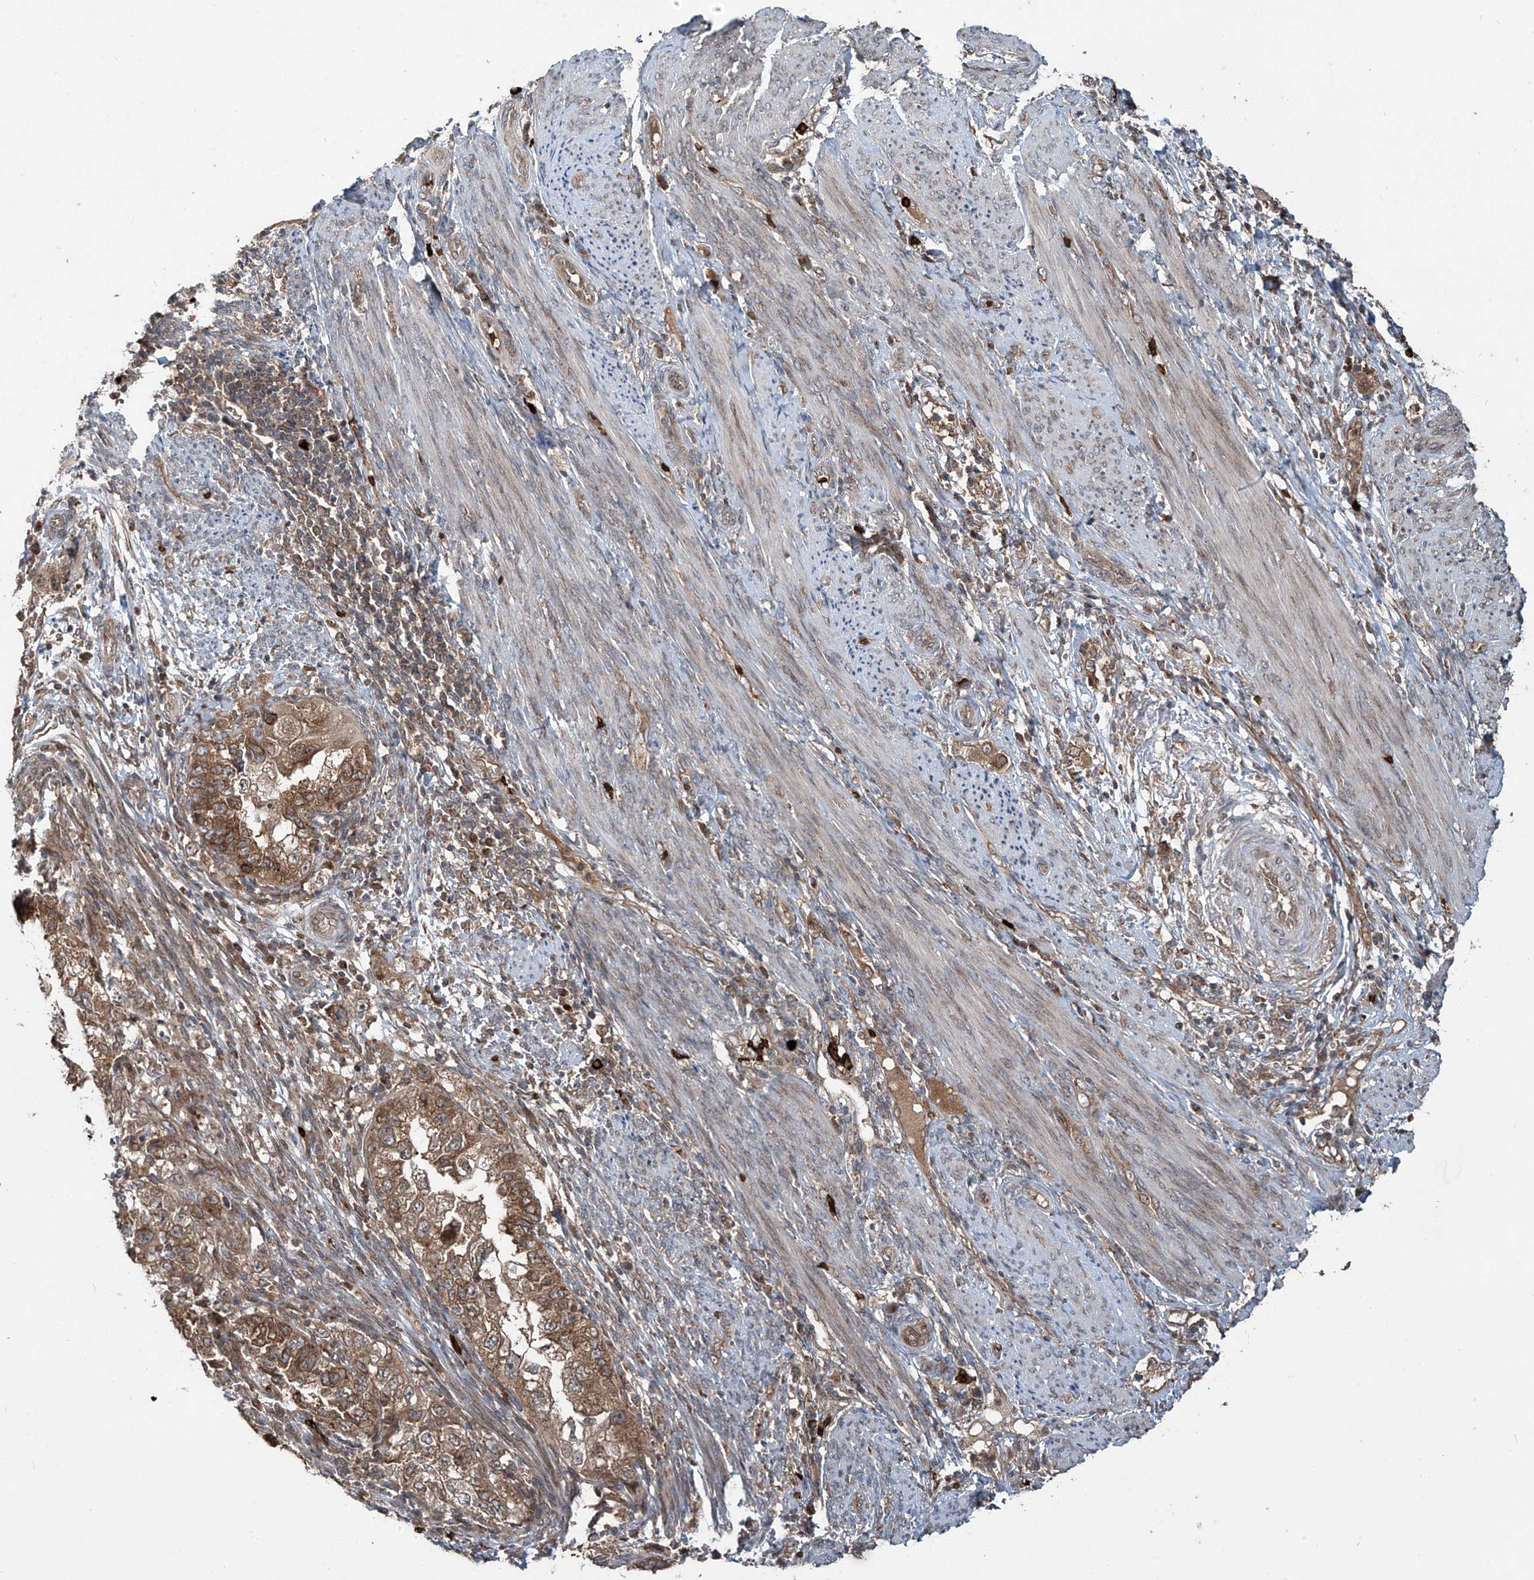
{"staining": {"intensity": "weak", "quantity": ">75%", "location": "cytoplasmic/membranous"}, "tissue": "endometrial cancer", "cell_type": "Tumor cells", "image_type": "cancer", "snomed": [{"axis": "morphology", "description": "Adenocarcinoma, NOS"}, {"axis": "topography", "description": "Endometrium"}], "caption": "Endometrial adenocarcinoma tissue exhibits weak cytoplasmic/membranous expression in approximately >75% of tumor cells", "gene": "ZDHHC9", "patient": {"sex": "female", "age": 85}}